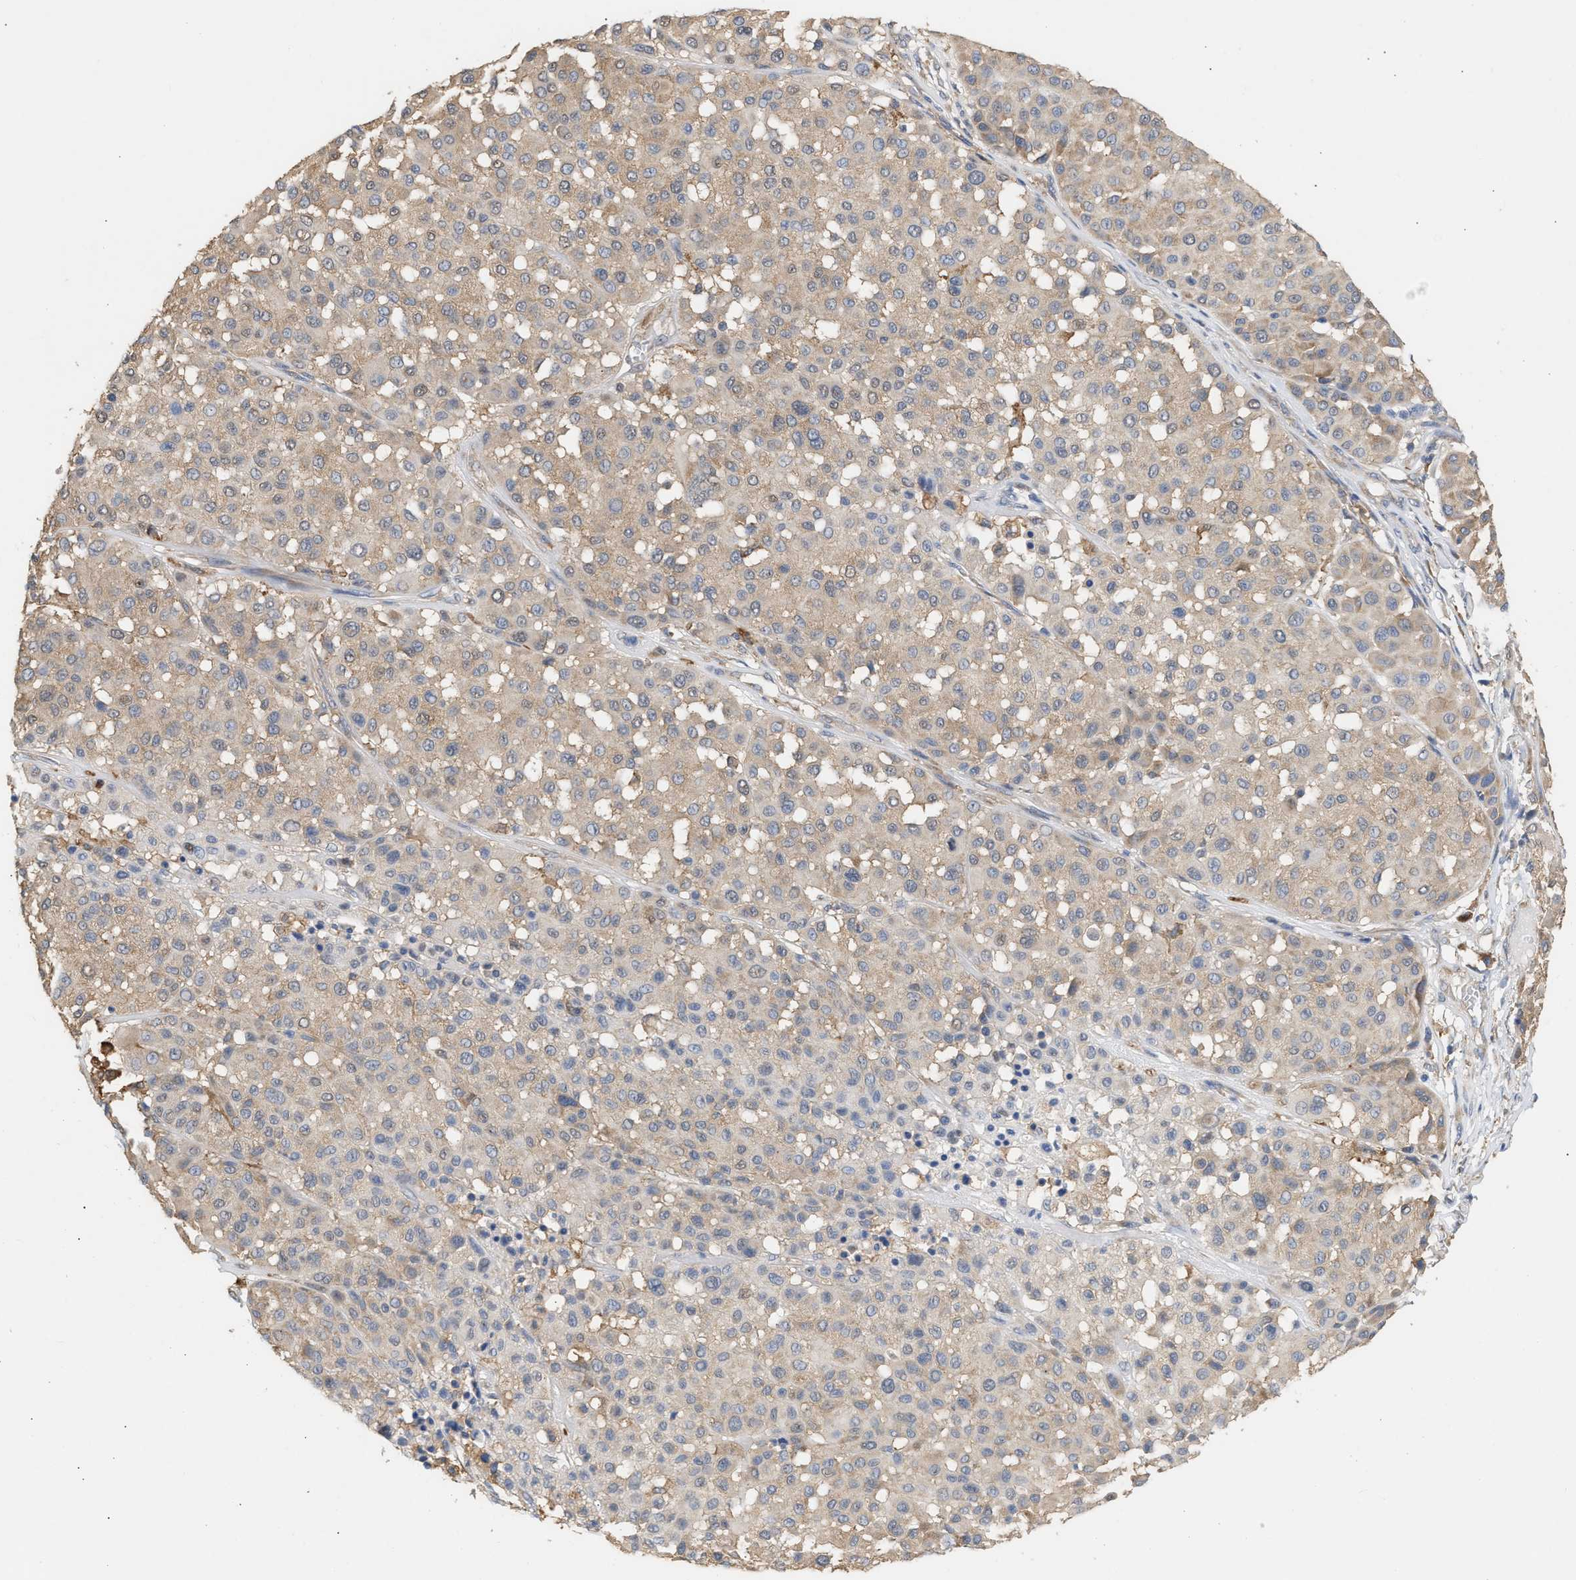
{"staining": {"intensity": "weak", "quantity": ">75%", "location": "cytoplasmic/membranous"}, "tissue": "melanoma", "cell_type": "Tumor cells", "image_type": "cancer", "snomed": [{"axis": "morphology", "description": "Malignant melanoma, Metastatic site"}, {"axis": "topography", "description": "Soft tissue"}], "caption": "High-magnification brightfield microscopy of melanoma stained with DAB (brown) and counterstained with hematoxylin (blue). tumor cells exhibit weak cytoplasmic/membranous expression is appreciated in approximately>75% of cells. (Brightfield microscopy of DAB IHC at high magnification).", "gene": "GCN1", "patient": {"sex": "male", "age": 41}}